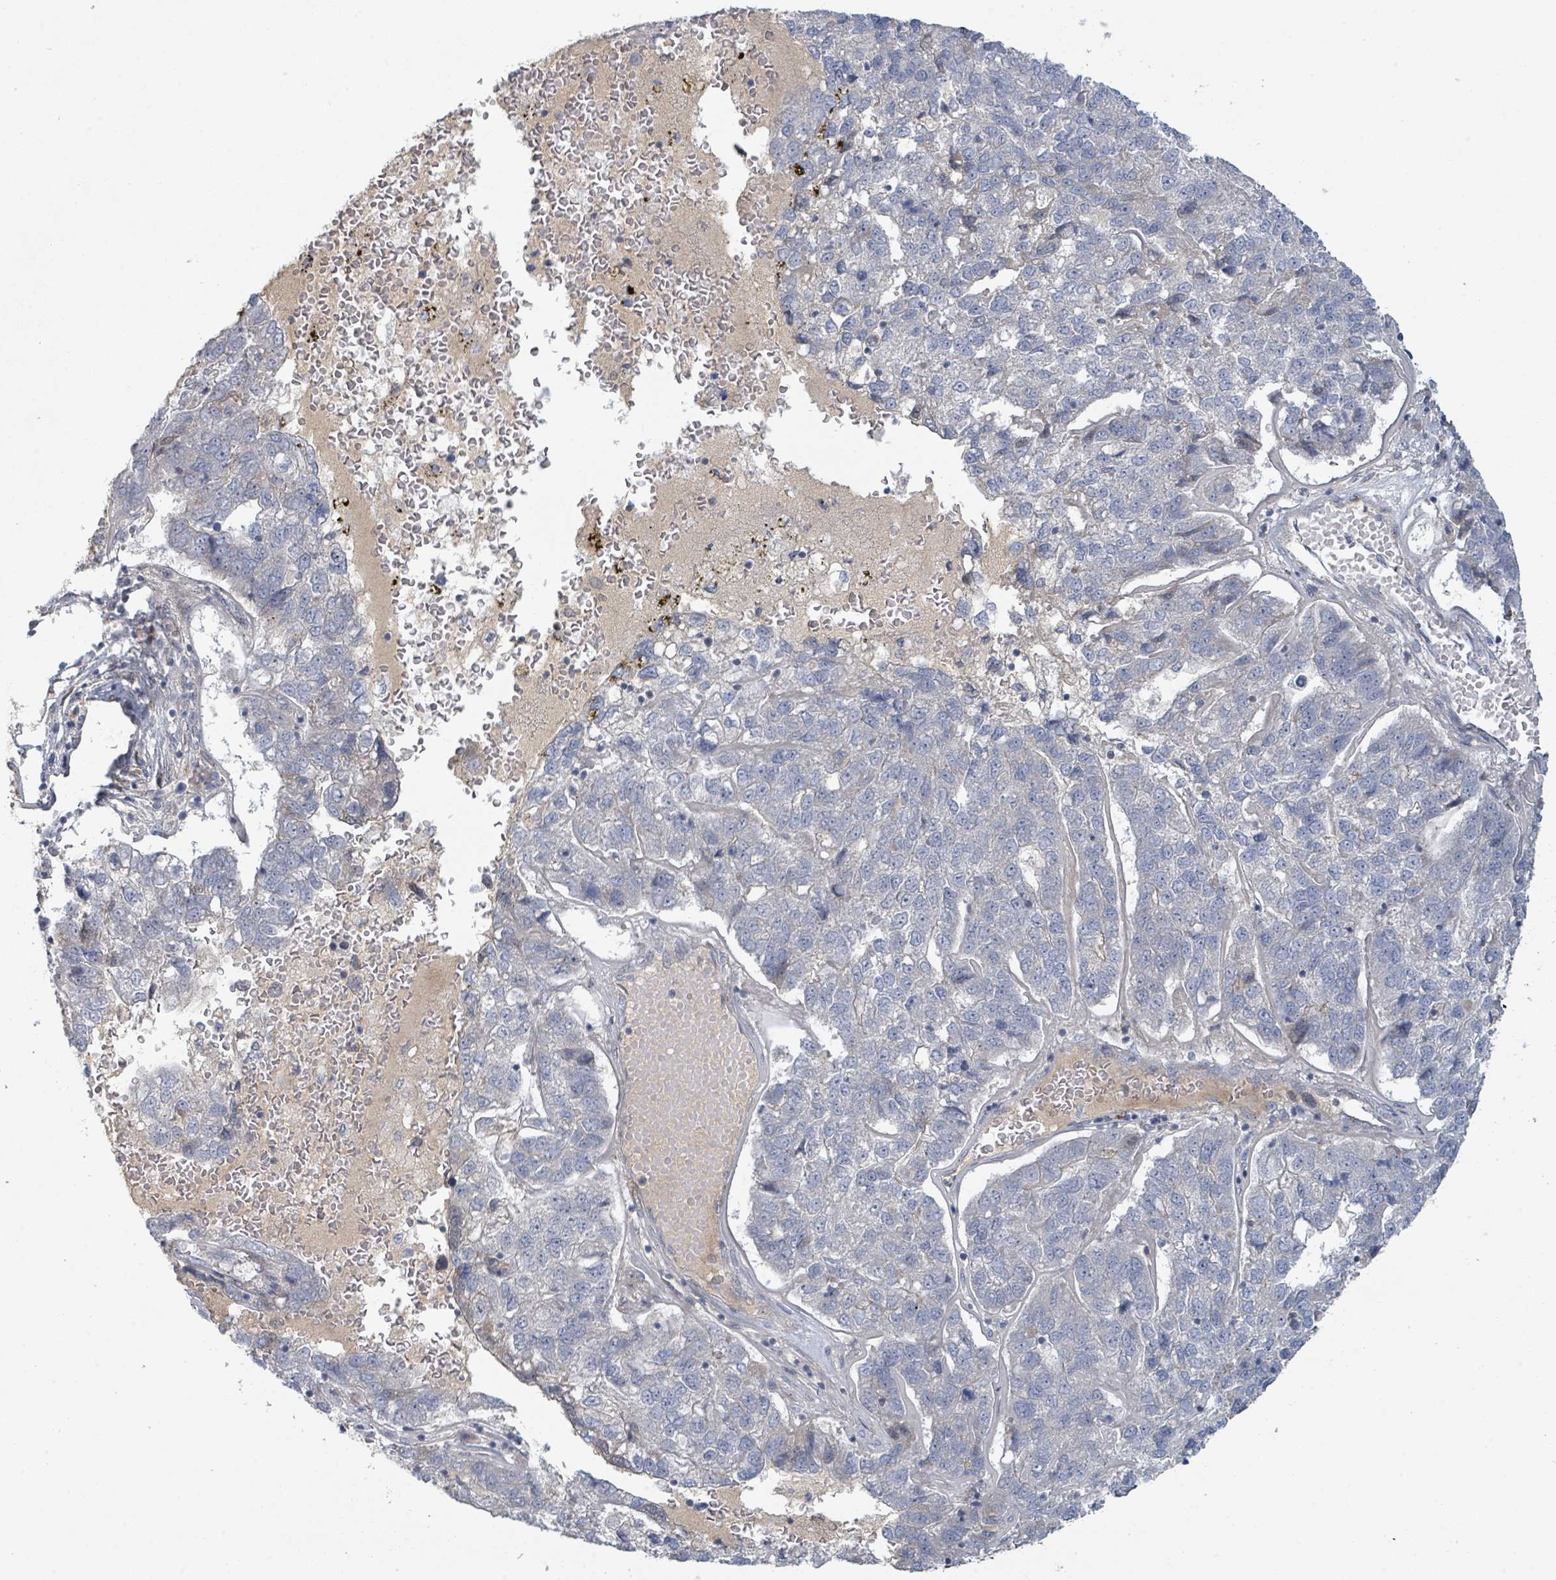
{"staining": {"intensity": "negative", "quantity": "none", "location": "none"}, "tissue": "pancreatic cancer", "cell_type": "Tumor cells", "image_type": "cancer", "snomed": [{"axis": "morphology", "description": "Adenocarcinoma, NOS"}, {"axis": "topography", "description": "Pancreas"}], "caption": "Tumor cells show no significant protein staining in adenocarcinoma (pancreatic). (DAB IHC, high magnification).", "gene": "COL5A3", "patient": {"sex": "female", "age": 61}}